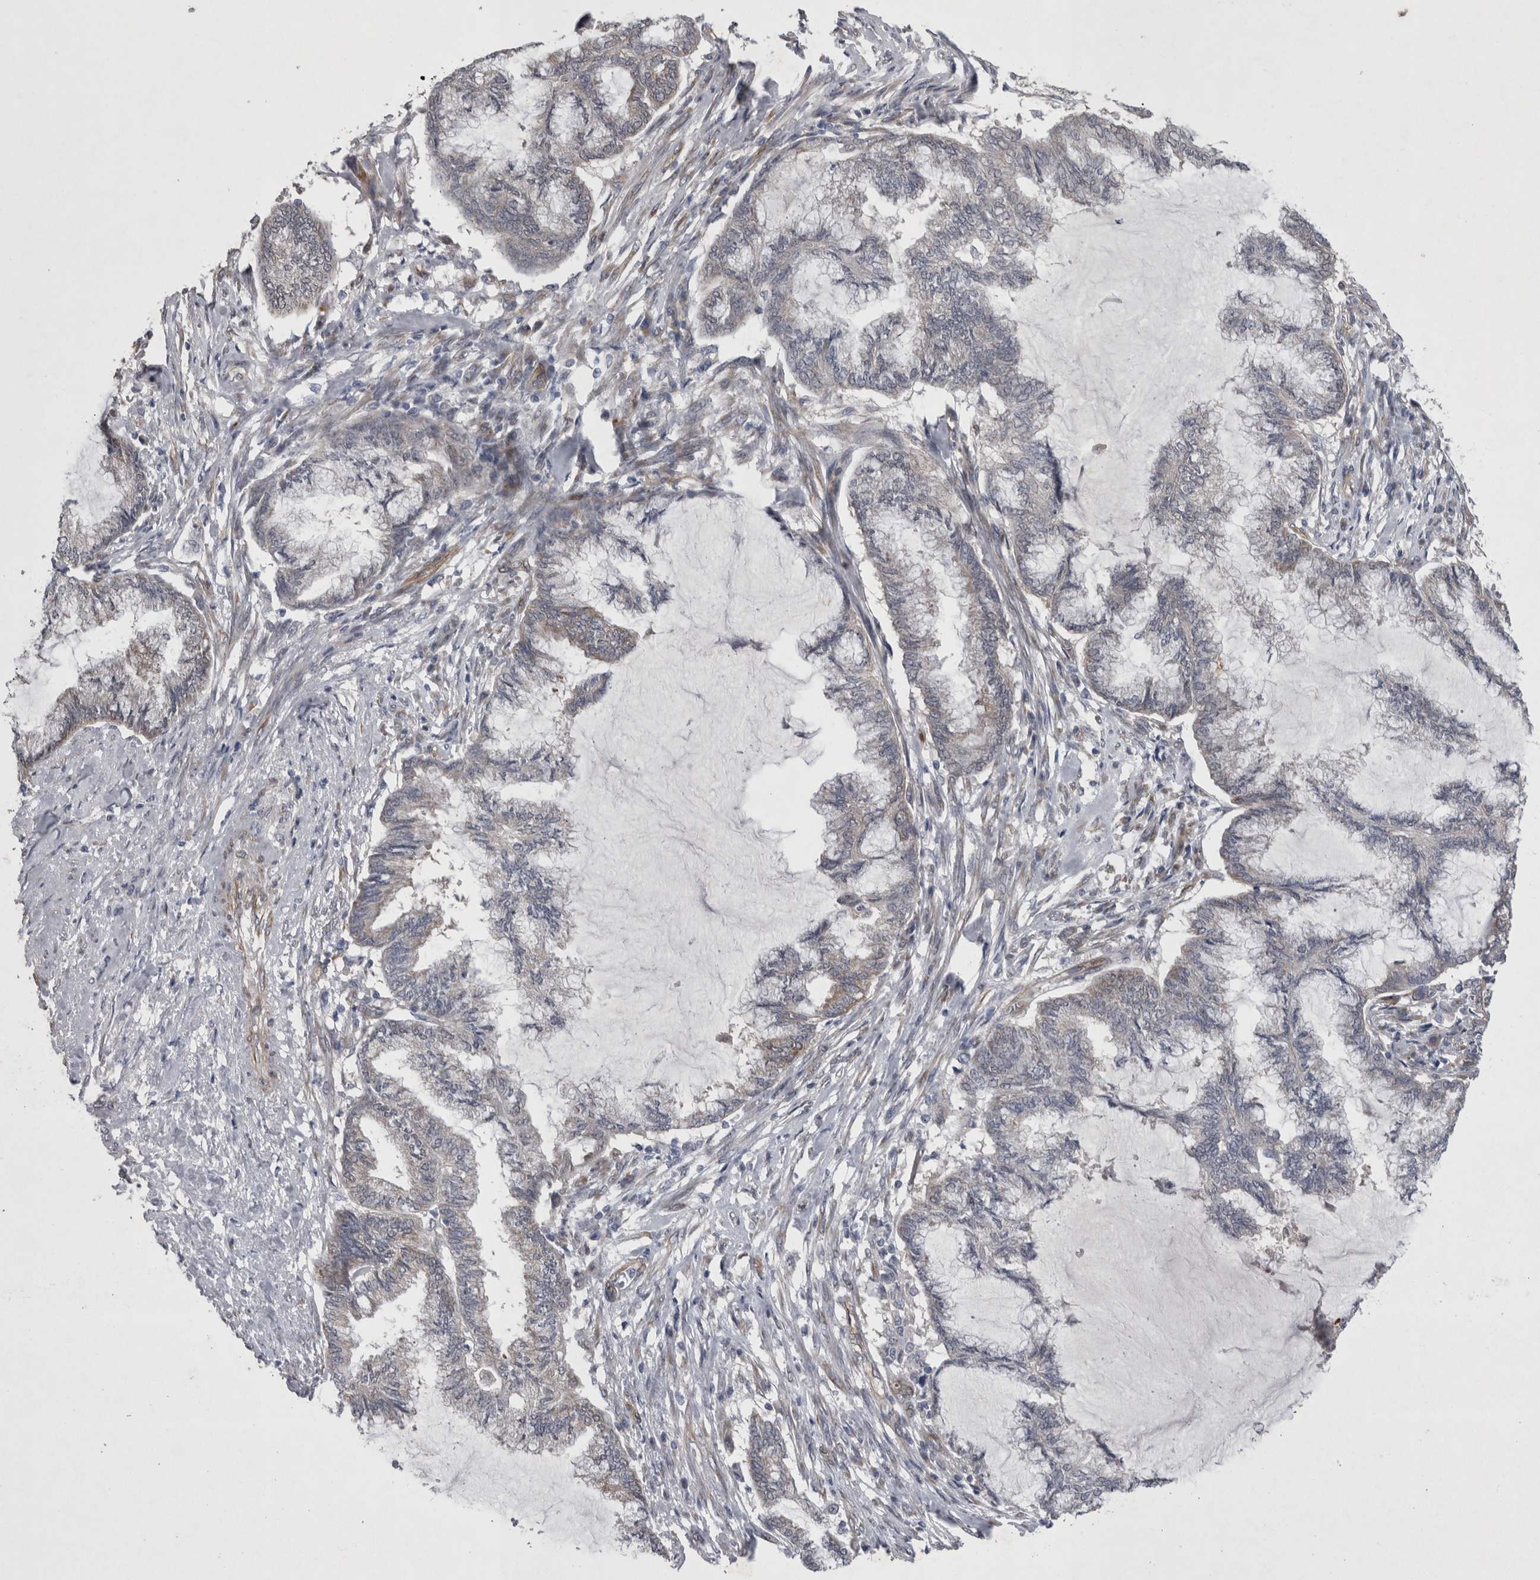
{"staining": {"intensity": "negative", "quantity": "none", "location": "none"}, "tissue": "endometrial cancer", "cell_type": "Tumor cells", "image_type": "cancer", "snomed": [{"axis": "morphology", "description": "Adenocarcinoma, NOS"}, {"axis": "topography", "description": "Endometrium"}], "caption": "Endometrial cancer was stained to show a protein in brown. There is no significant staining in tumor cells. Nuclei are stained in blue.", "gene": "DDX6", "patient": {"sex": "female", "age": 86}}